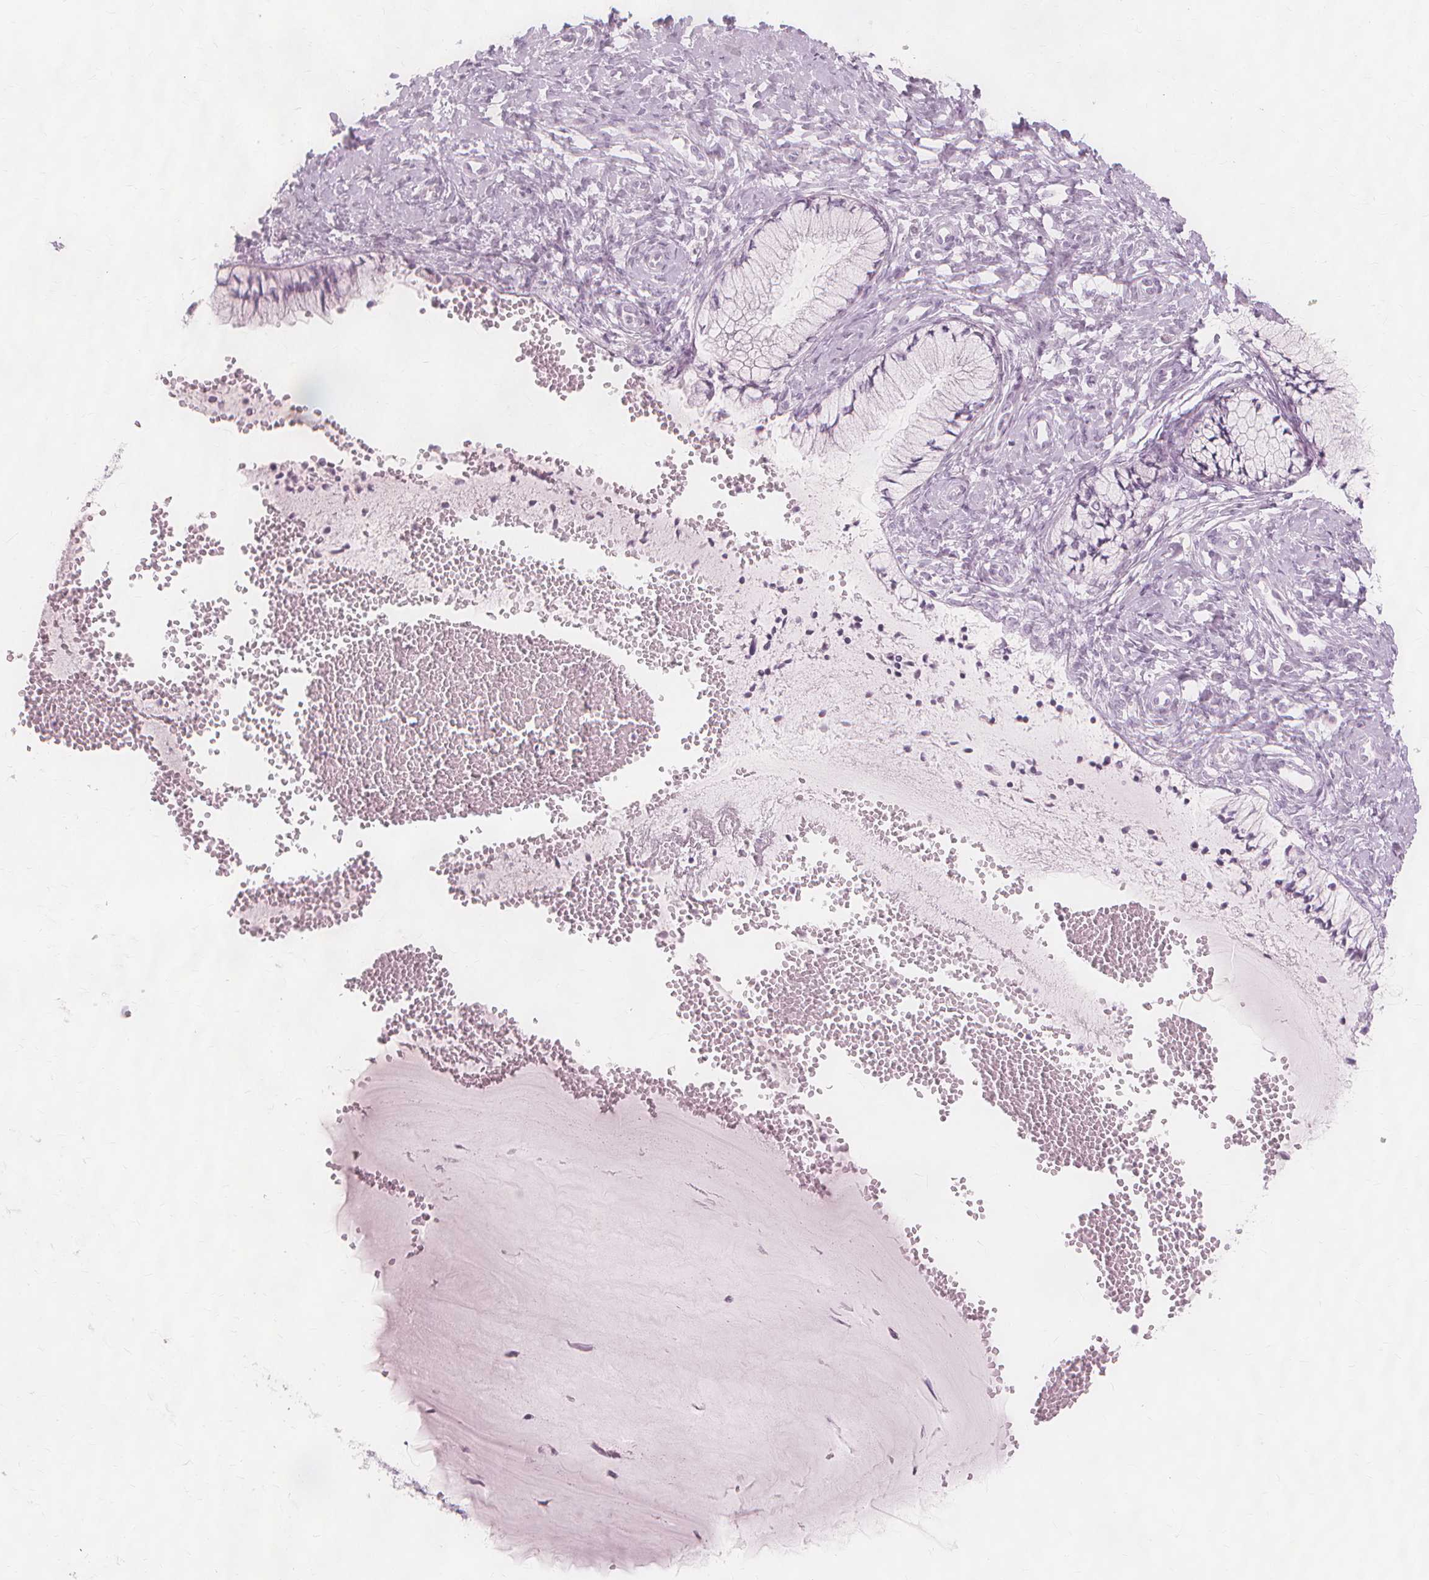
{"staining": {"intensity": "negative", "quantity": "none", "location": "none"}, "tissue": "cervix", "cell_type": "Glandular cells", "image_type": "normal", "snomed": [{"axis": "morphology", "description": "Normal tissue, NOS"}, {"axis": "topography", "description": "Cervix"}], "caption": "The histopathology image reveals no significant positivity in glandular cells of cervix.", "gene": "TFF1", "patient": {"sex": "female", "age": 37}}